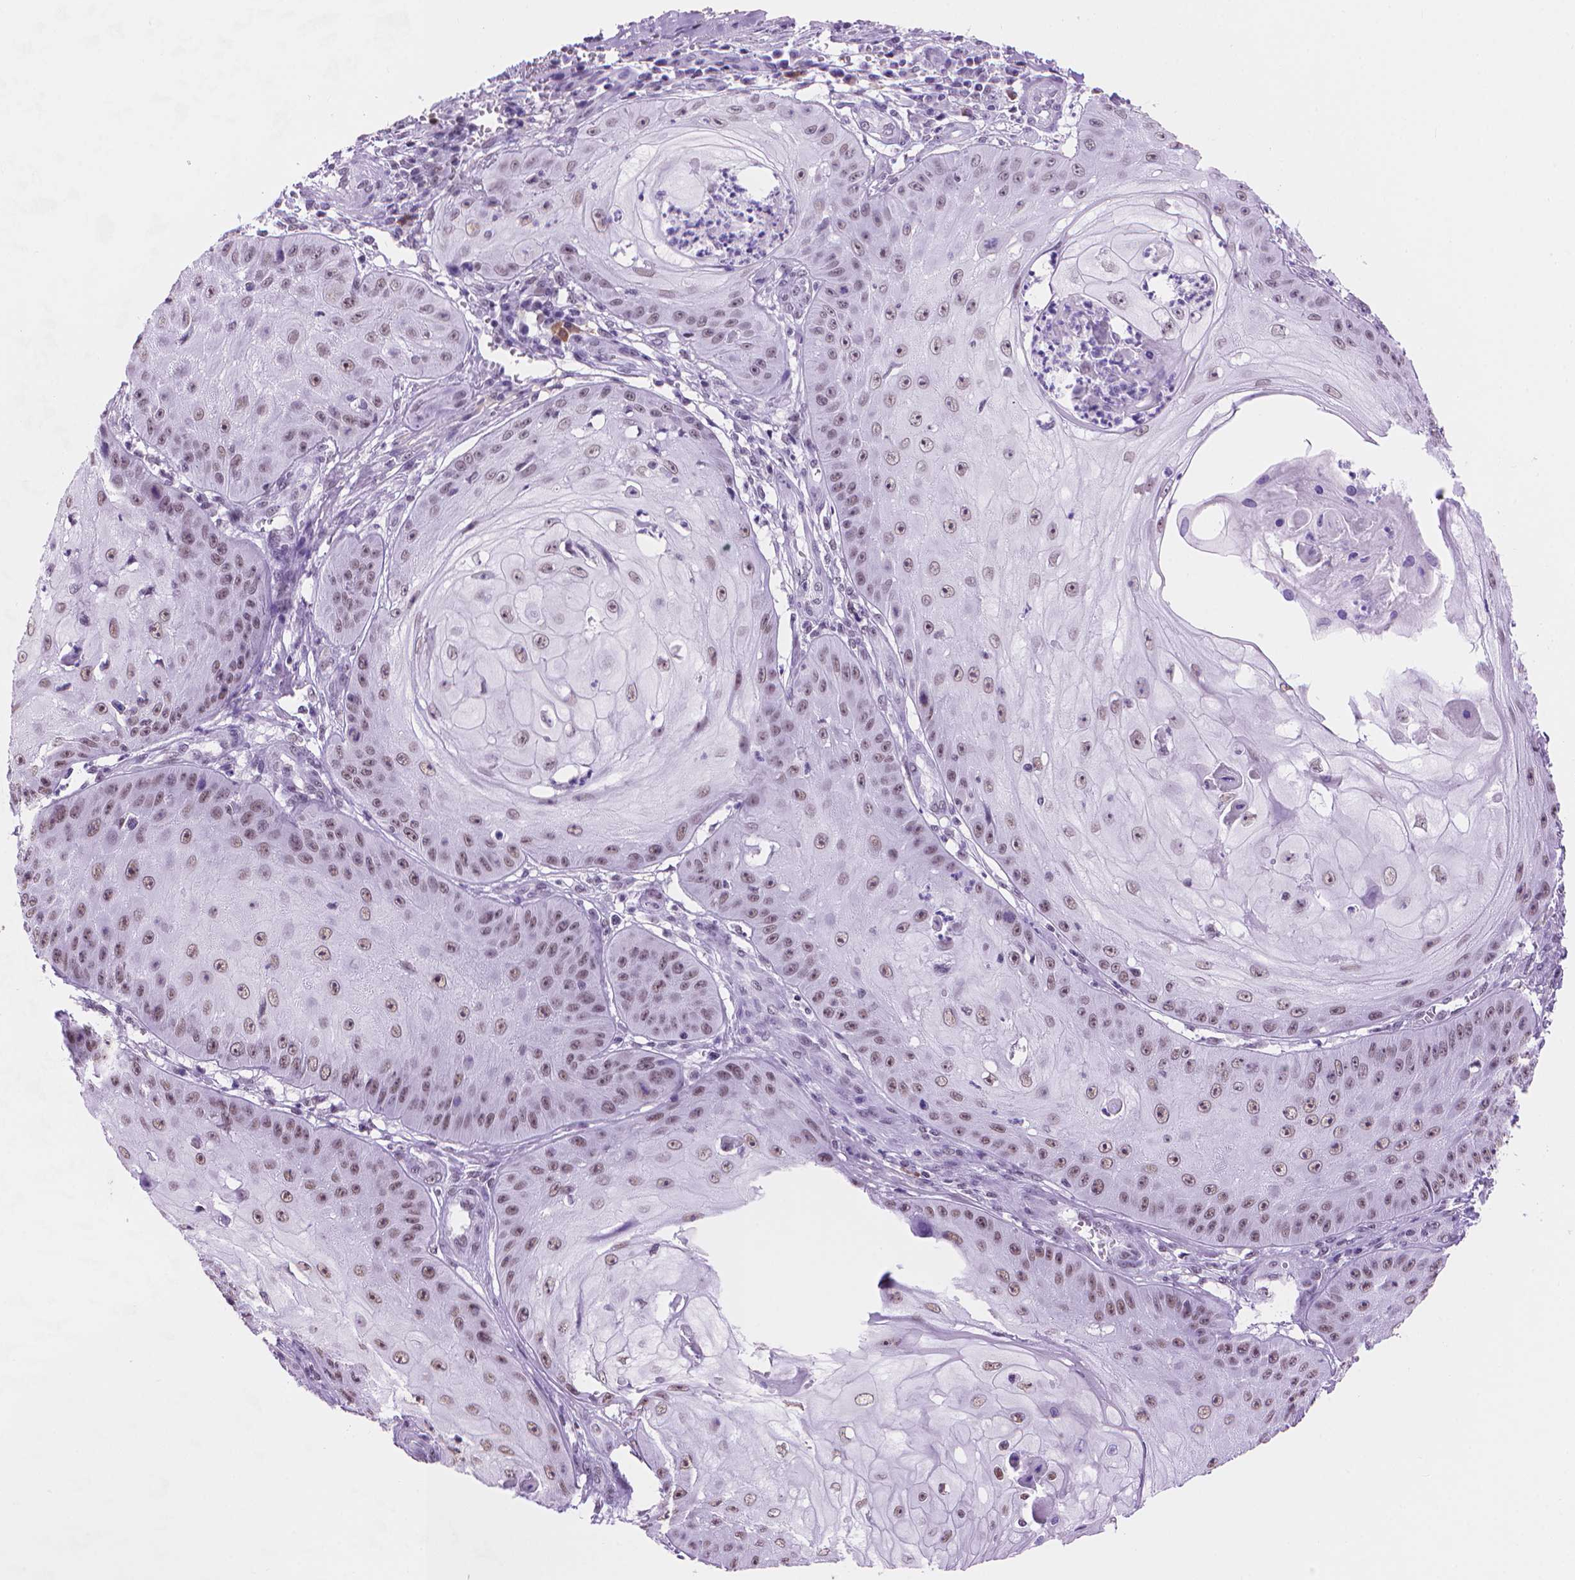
{"staining": {"intensity": "weak", "quantity": ">75%", "location": "nuclear"}, "tissue": "skin cancer", "cell_type": "Tumor cells", "image_type": "cancer", "snomed": [{"axis": "morphology", "description": "Squamous cell carcinoma, NOS"}, {"axis": "topography", "description": "Skin"}], "caption": "Tumor cells reveal low levels of weak nuclear positivity in about >75% of cells in human skin cancer. (Brightfield microscopy of DAB IHC at high magnification).", "gene": "RPA4", "patient": {"sex": "male", "age": 70}}